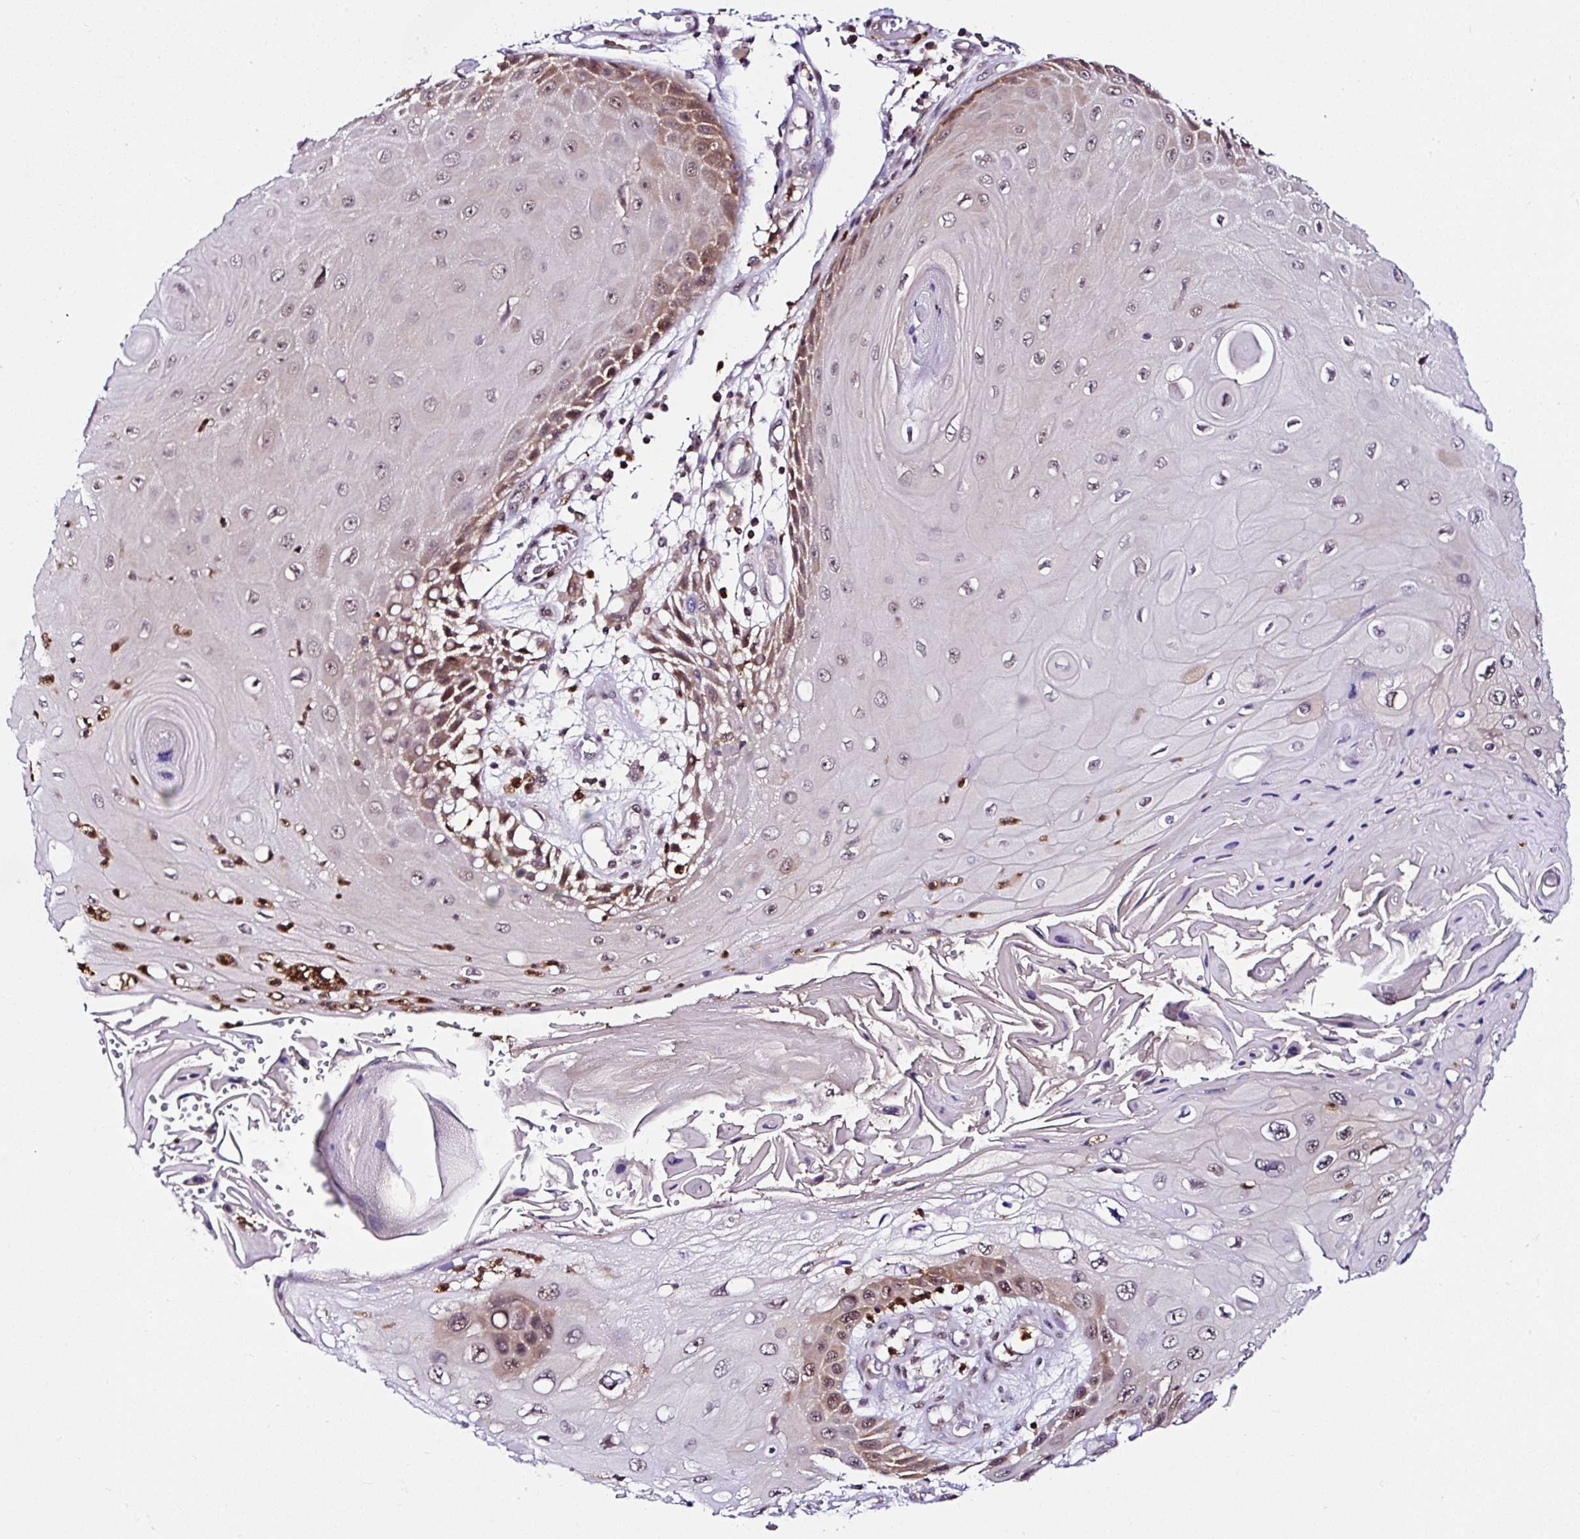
{"staining": {"intensity": "weak", "quantity": "25%-75%", "location": "cytoplasmic/membranous,nuclear"}, "tissue": "skin cancer", "cell_type": "Tumor cells", "image_type": "cancer", "snomed": [{"axis": "morphology", "description": "Squamous cell carcinoma, NOS"}, {"axis": "topography", "description": "Skin"}, {"axis": "topography", "description": "Vulva"}], "caption": "Immunohistochemical staining of skin squamous cell carcinoma reveals weak cytoplasmic/membranous and nuclear protein expression in about 25%-75% of tumor cells.", "gene": "PIN4", "patient": {"sex": "female", "age": 44}}